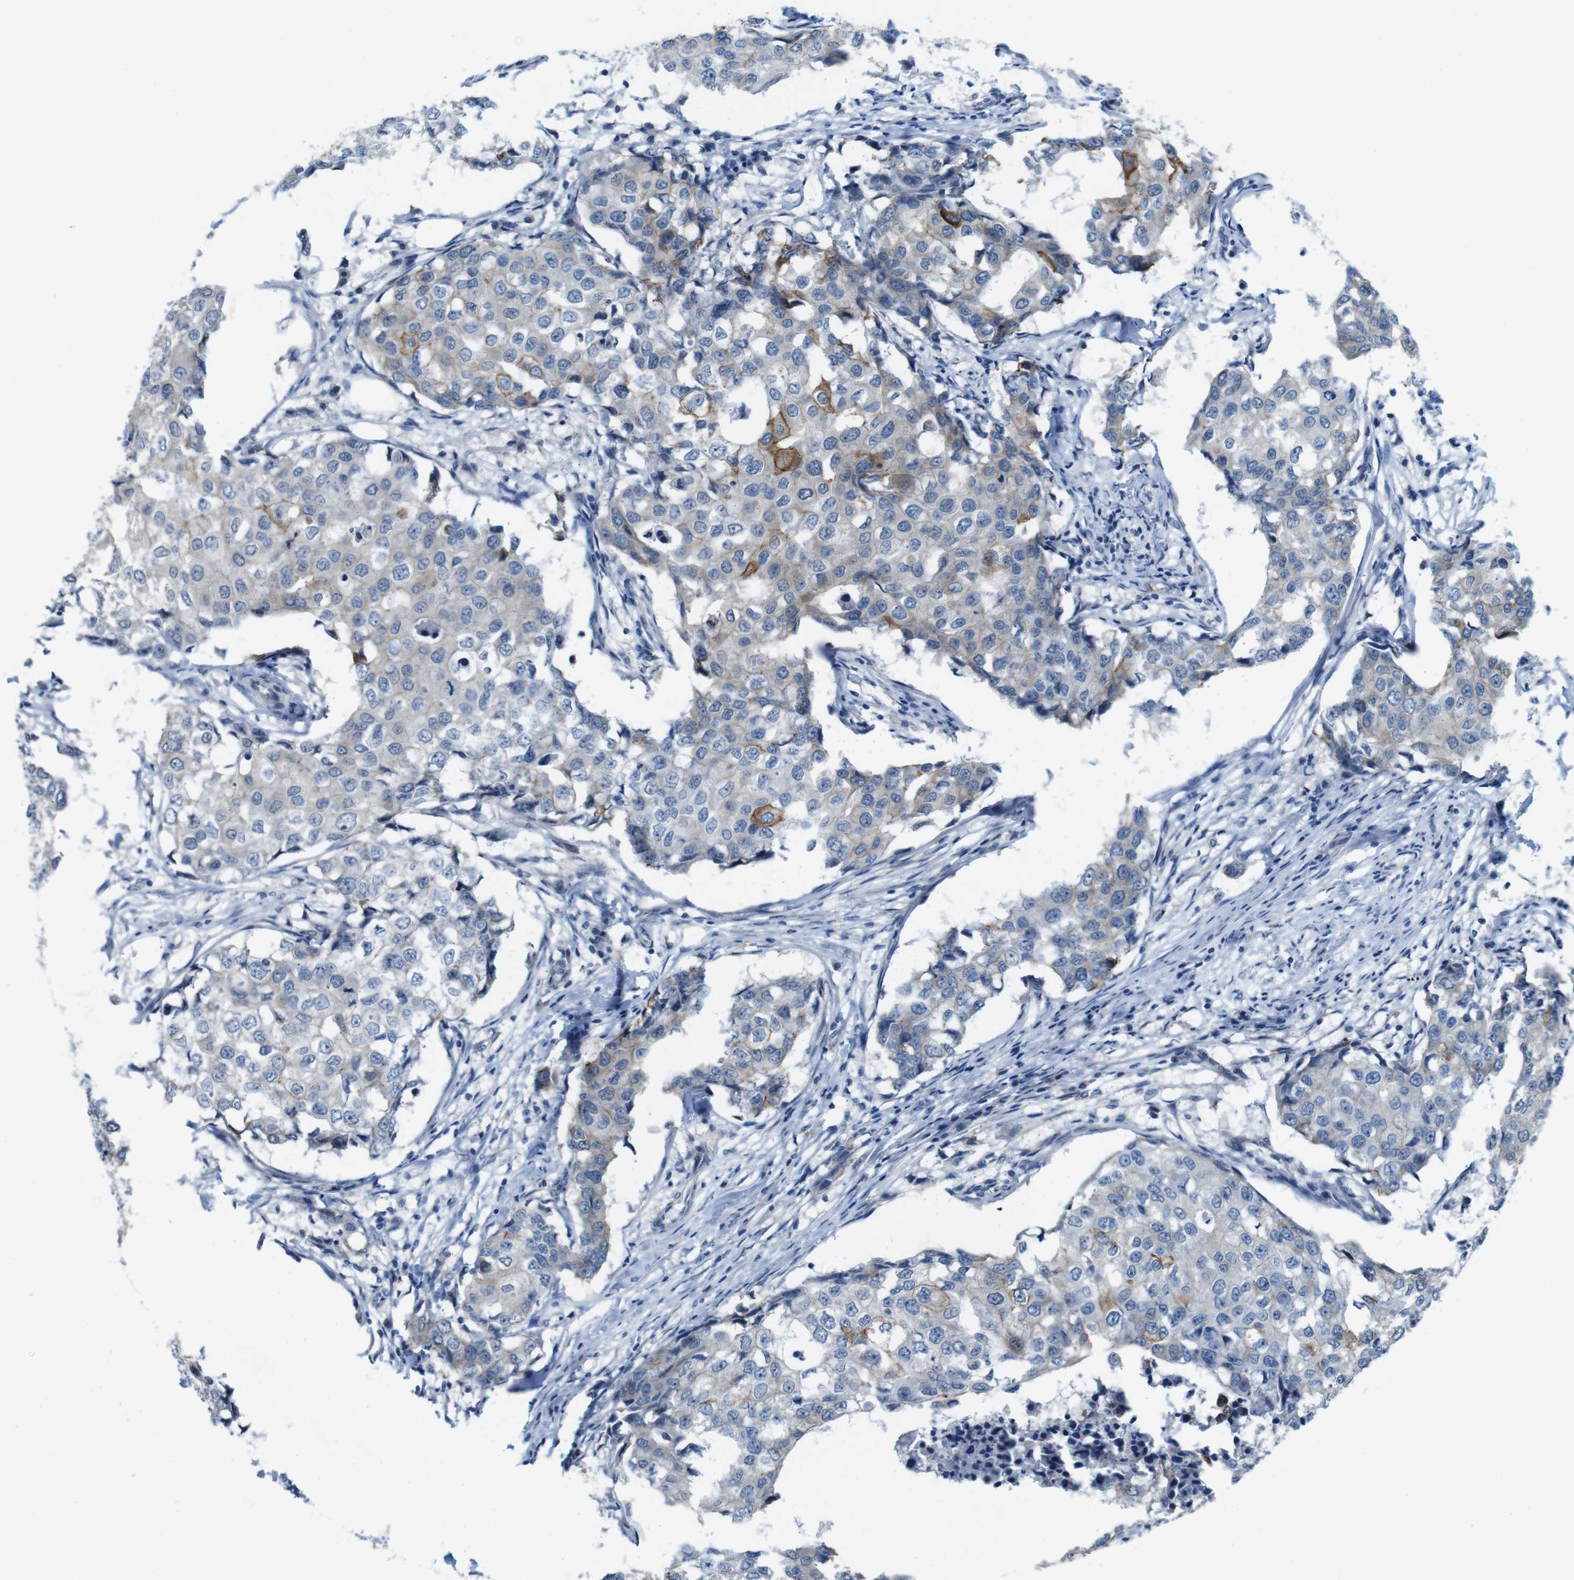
{"staining": {"intensity": "negative", "quantity": "none", "location": "none"}, "tissue": "breast cancer", "cell_type": "Tumor cells", "image_type": "cancer", "snomed": [{"axis": "morphology", "description": "Duct carcinoma"}, {"axis": "topography", "description": "Breast"}], "caption": "Tumor cells are negative for brown protein staining in breast cancer (intraductal carcinoma).", "gene": "SKI", "patient": {"sex": "female", "age": 27}}